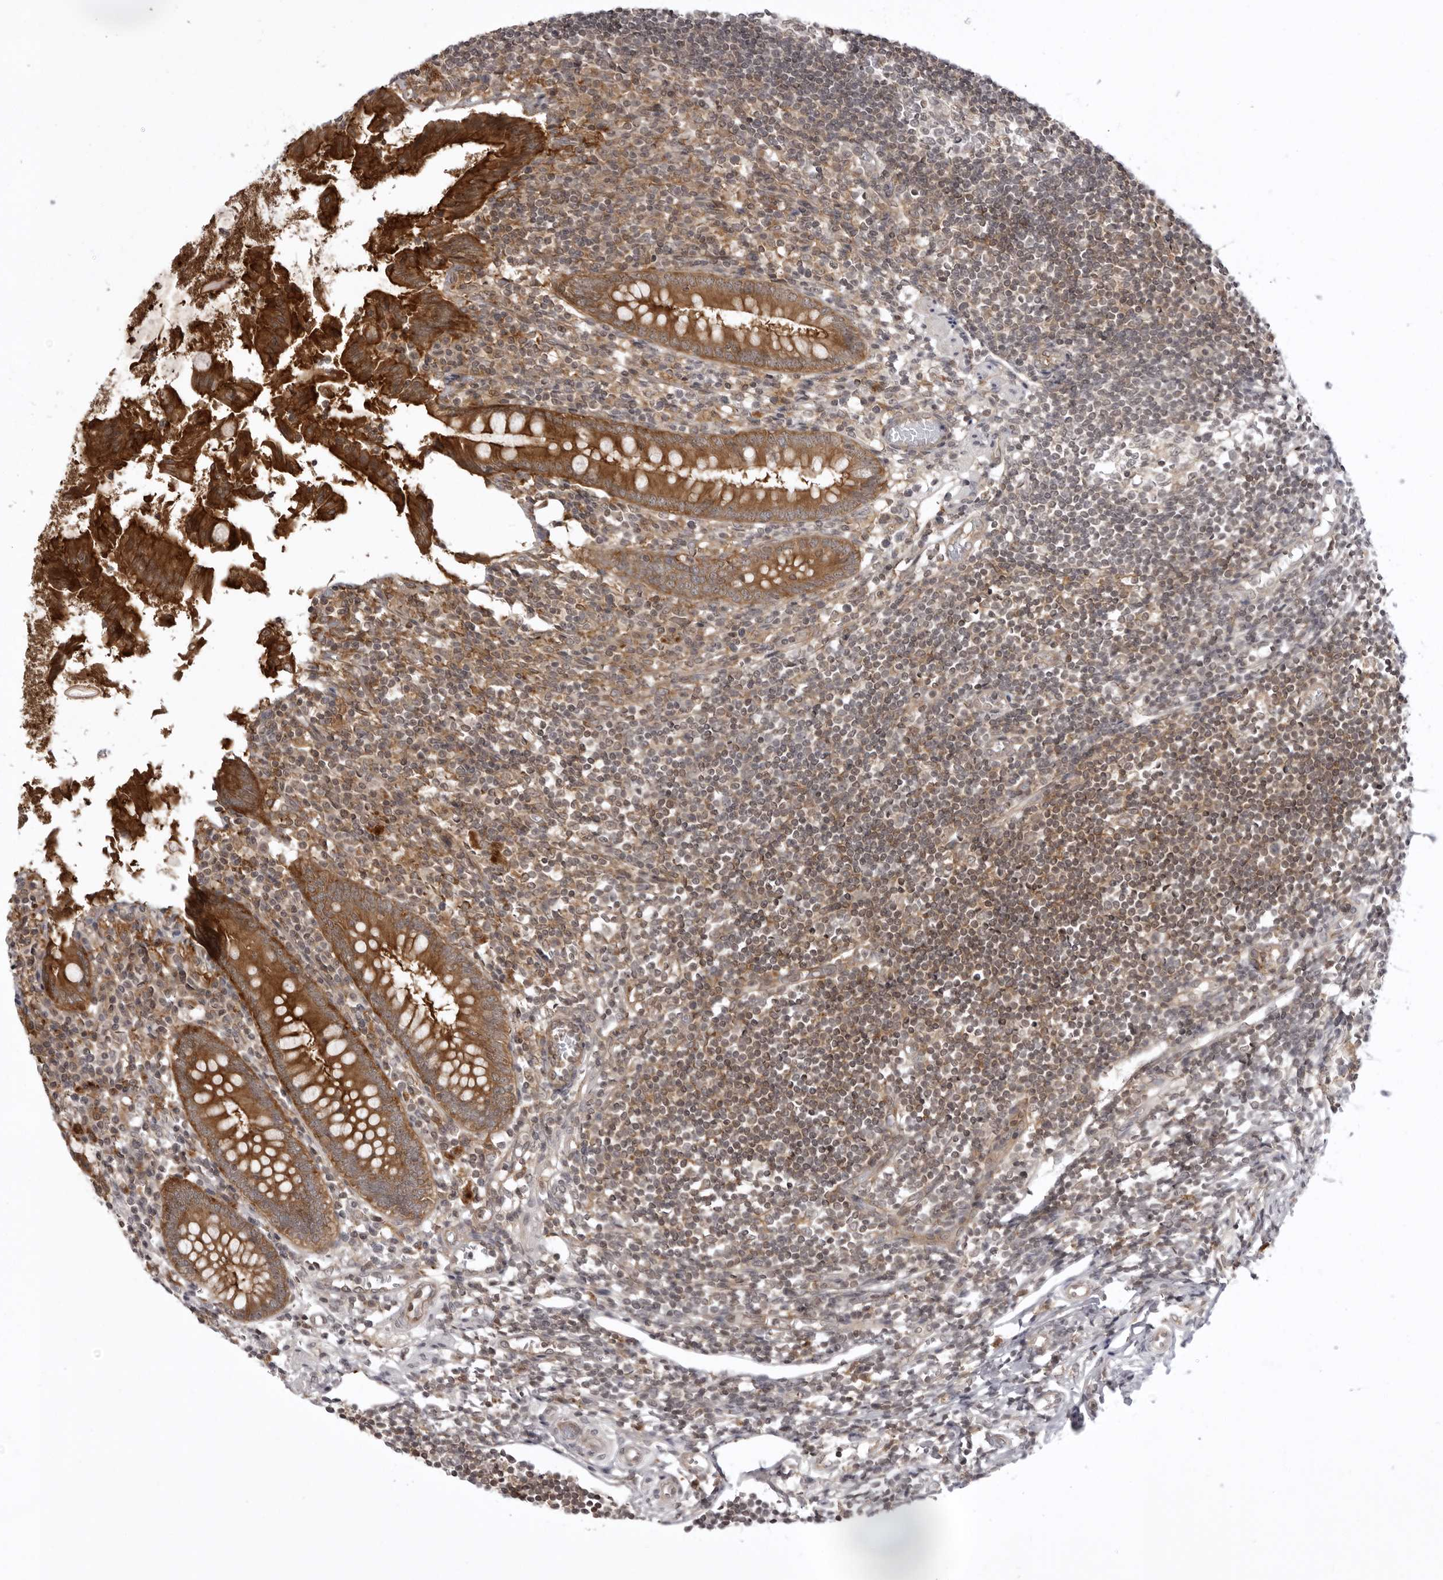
{"staining": {"intensity": "strong", "quantity": ">75%", "location": "cytoplasmic/membranous"}, "tissue": "appendix", "cell_type": "Glandular cells", "image_type": "normal", "snomed": [{"axis": "morphology", "description": "Normal tissue, NOS"}, {"axis": "topography", "description": "Appendix"}], "caption": "This image reveals normal appendix stained with IHC to label a protein in brown. The cytoplasmic/membranous of glandular cells show strong positivity for the protein. Nuclei are counter-stained blue.", "gene": "USP43", "patient": {"sex": "female", "age": 17}}